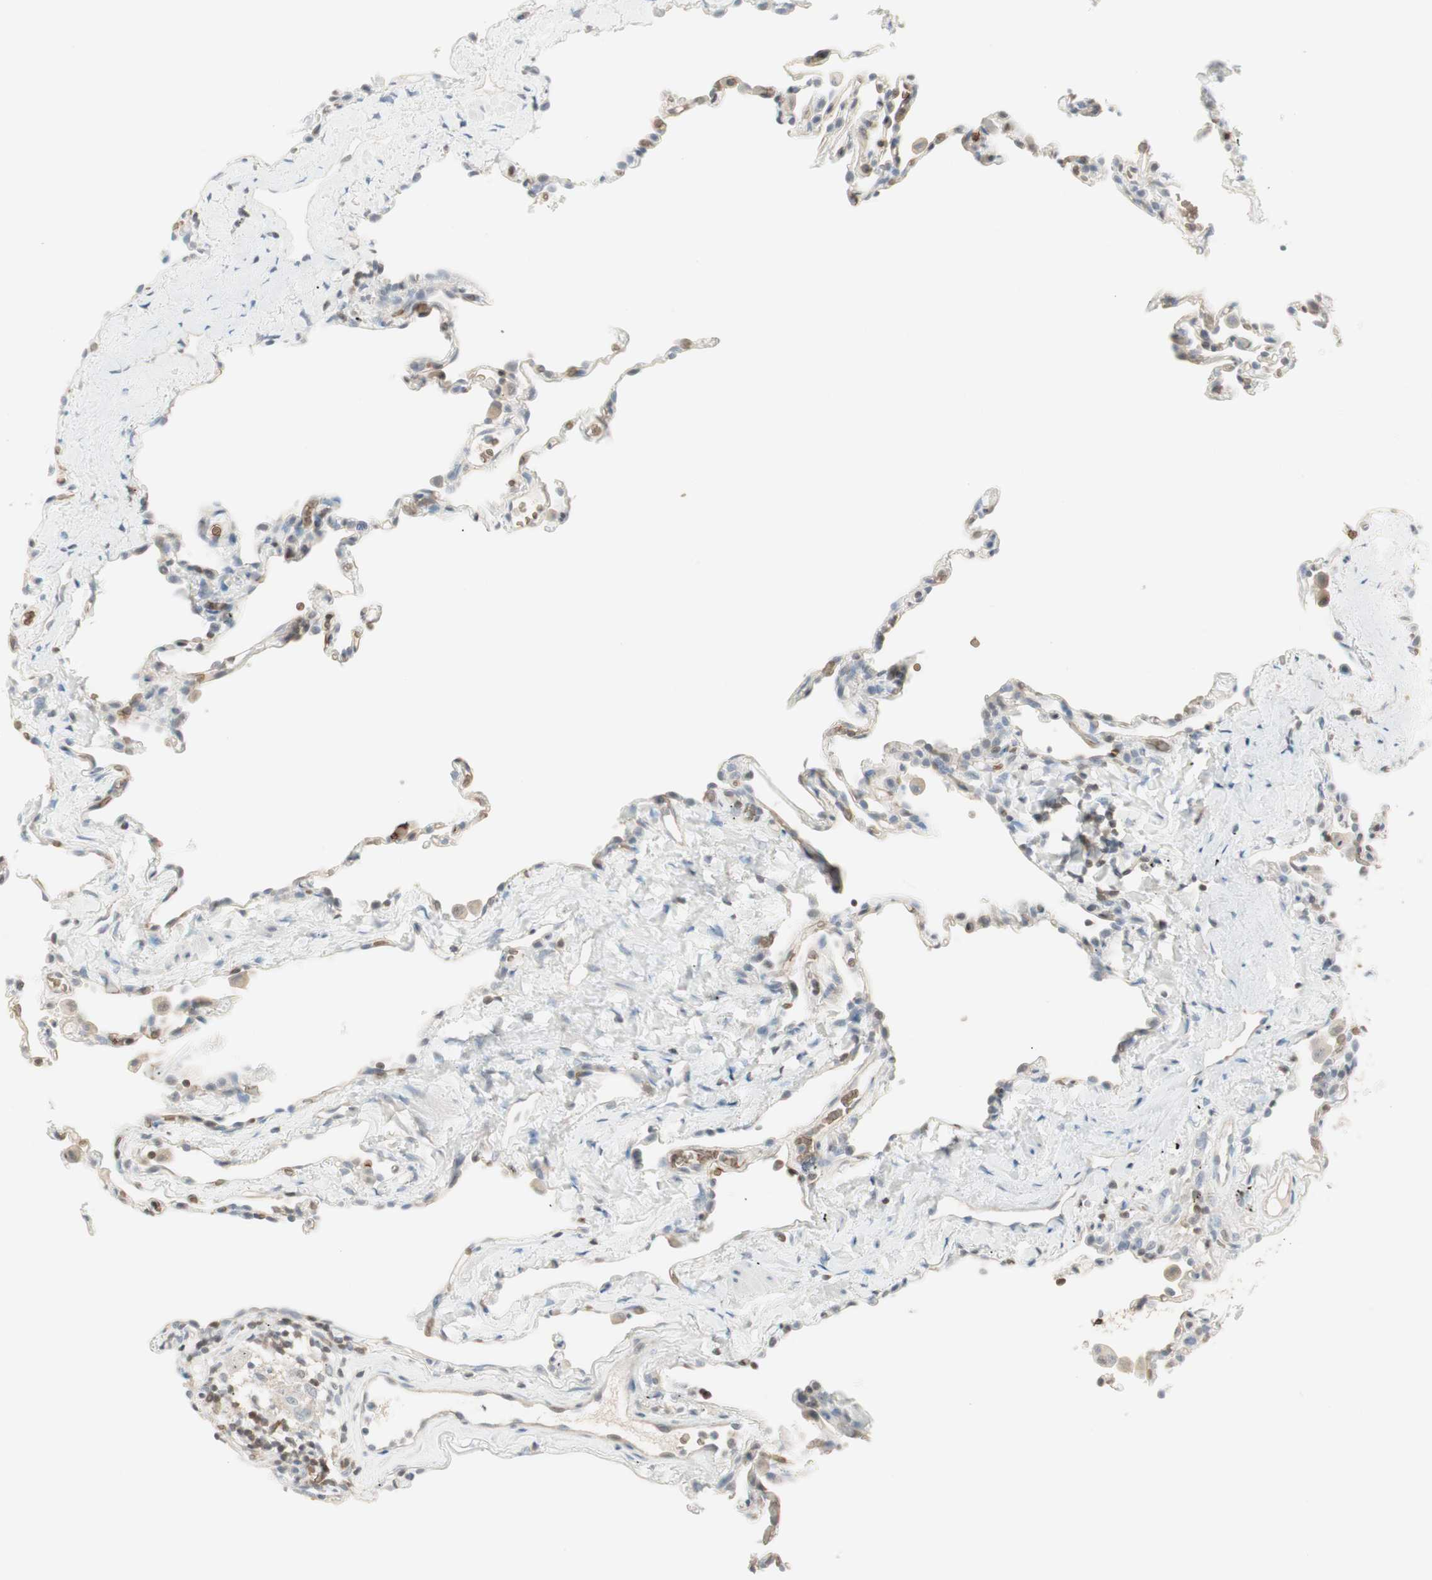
{"staining": {"intensity": "weak", "quantity": "<25%", "location": "cytoplasmic/membranous"}, "tissue": "lung", "cell_type": "Alveolar cells", "image_type": "normal", "snomed": [{"axis": "morphology", "description": "Normal tissue, NOS"}, {"axis": "topography", "description": "Lung"}], "caption": "Alveolar cells show no significant positivity in benign lung. Nuclei are stained in blue.", "gene": "MAP4K1", "patient": {"sex": "male", "age": 59}}